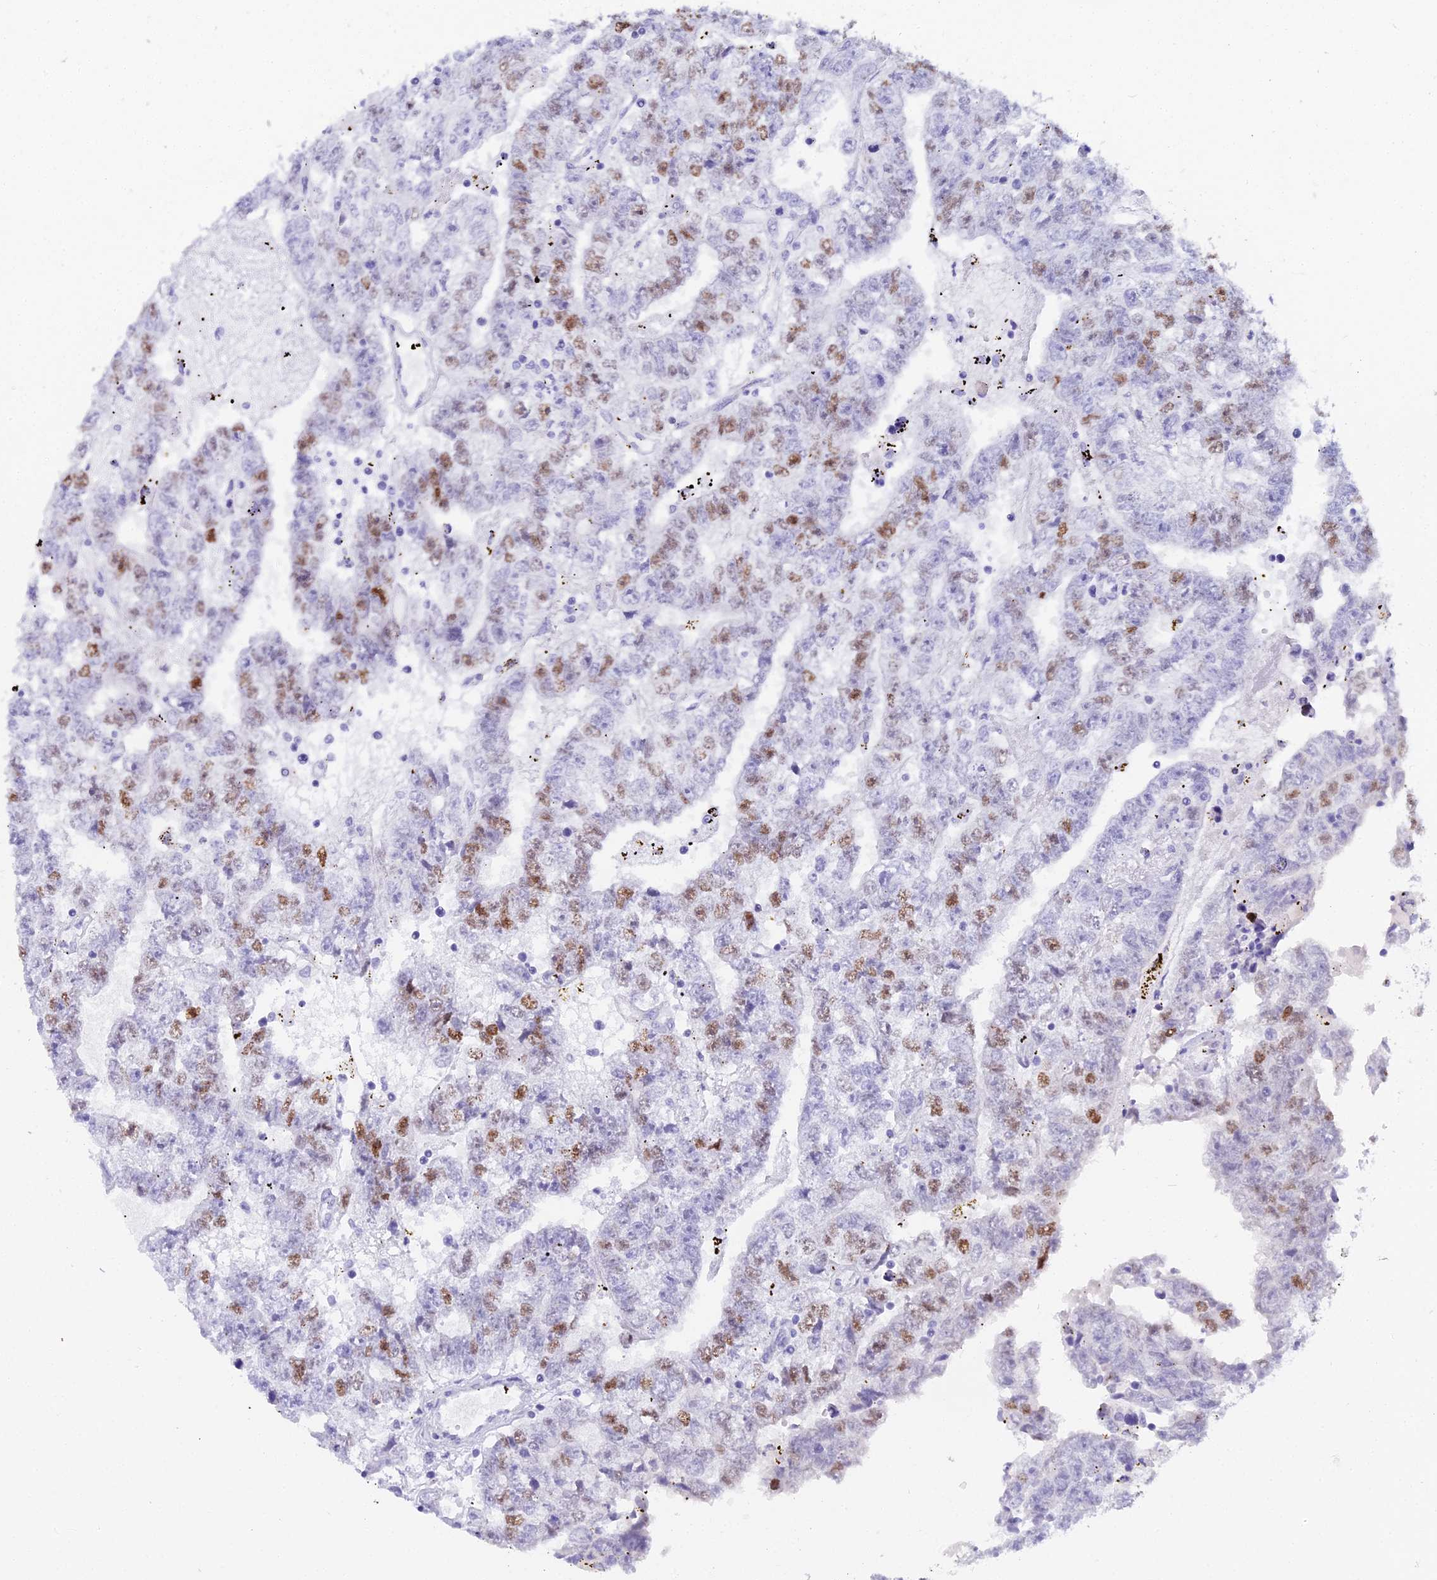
{"staining": {"intensity": "moderate", "quantity": "25%-75%", "location": "nuclear"}, "tissue": "testis cancer", "cell_type": "Tumor cells", "image_type": "cancer", "snomed": [{"axis": "morphology", "description": "Carcinoma, Embryonal, NOS"}, {"axis": "topography", "description": "Testis"}], "caption": "Tumor cells exhibit medium levels of moderate nuclear positivity in approximately 25%-75% of cells in human testis embryonal carcinoma.", "gene": "CGB2", "patient": {"sex": "male", "age": 25}}